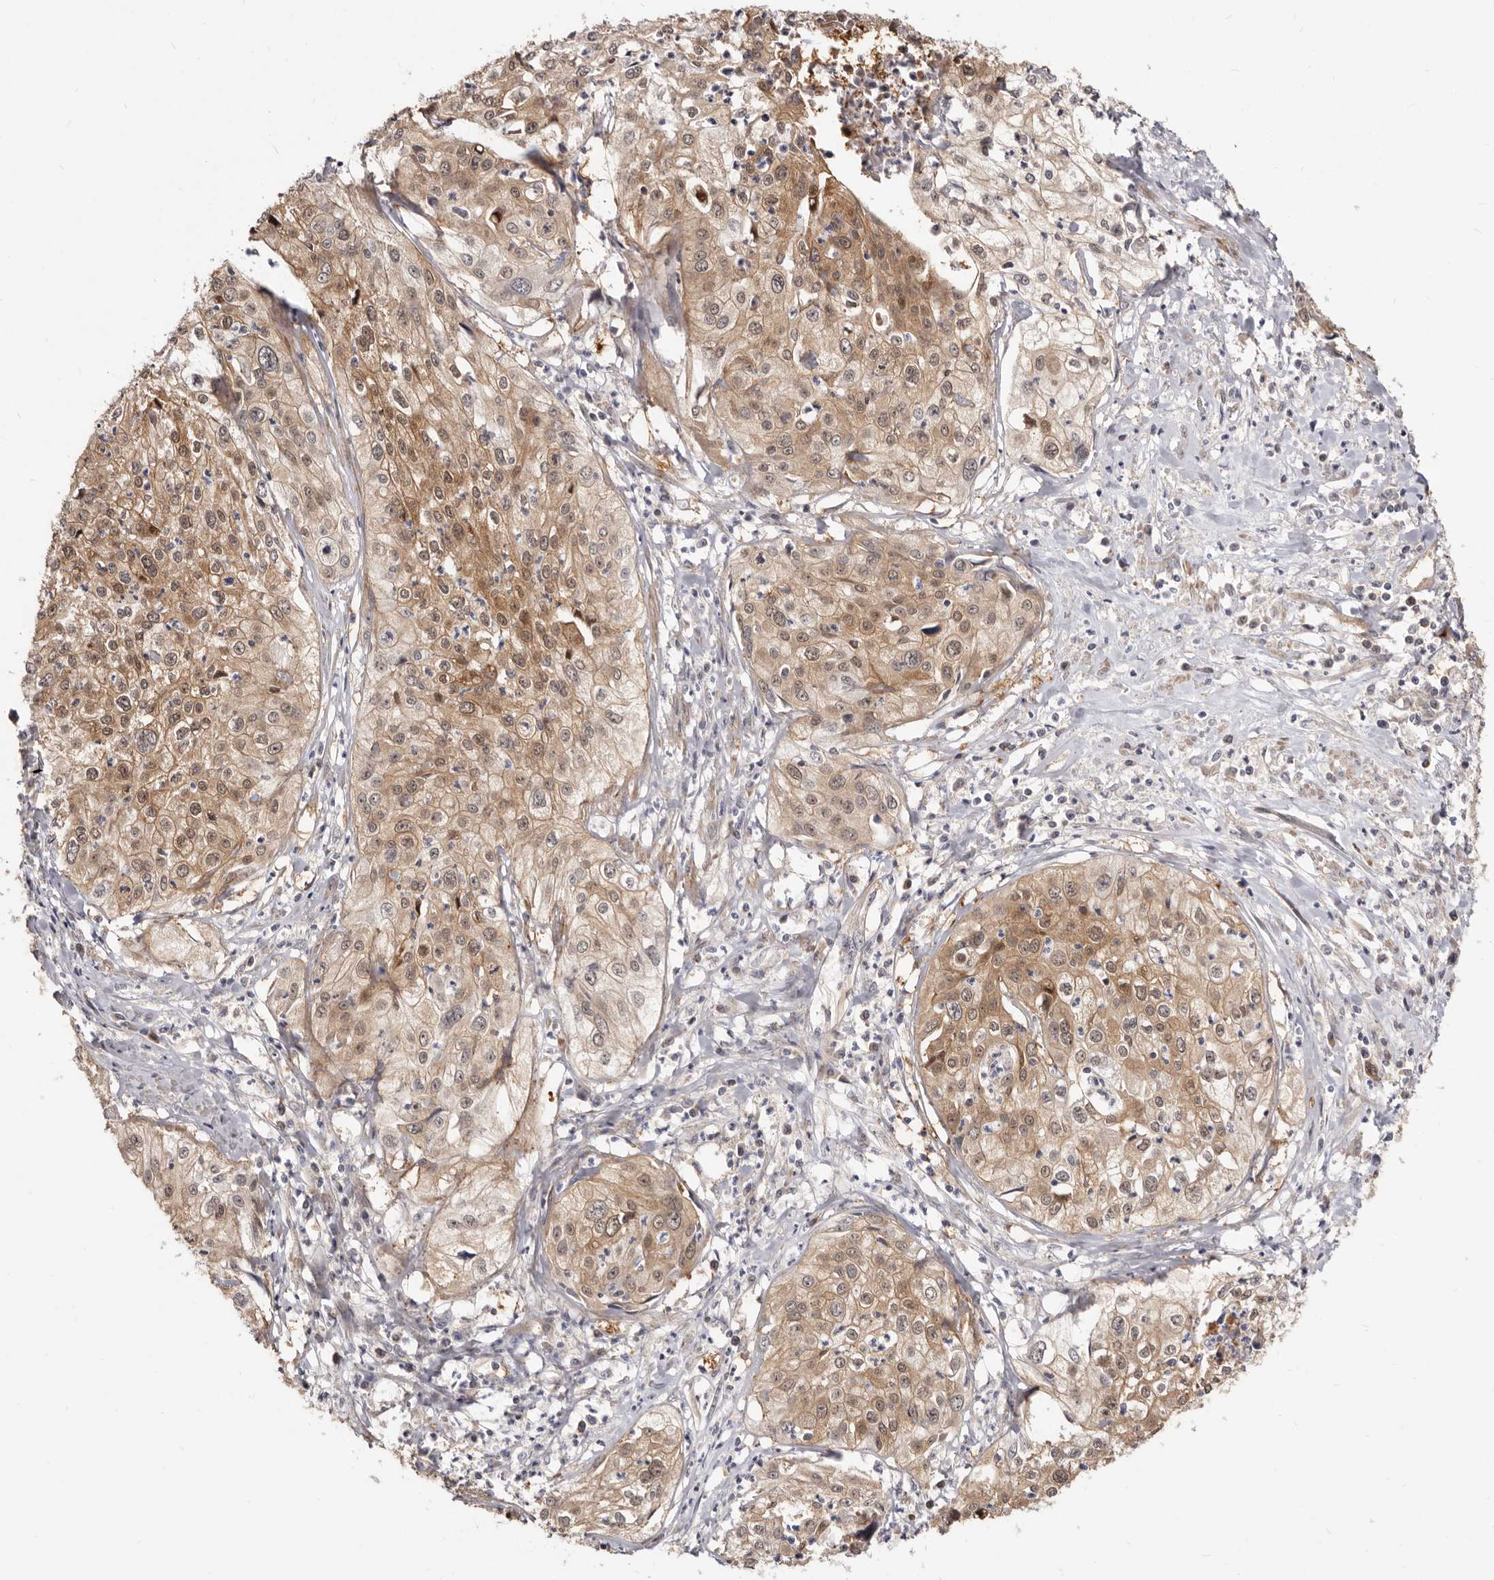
{"staining": {"intensity": "moderate", "quantity": ">75%", "location": "cytoplasmic/membranous,nuclear"}, "tissue": "cervical cancer", "cell_type": "Tumor cells", "image_type": "cancer", "snomed": [{"axis": "morphology", "description": "Squamous cell carcinoma, NOS"}, {"axis": "topography", "description": "Cervix"}], "caption": "Immunohistochemical staining of human cervical cancer (squamous cell carcinoma) demonstrates medium levels of moderate cytoplasmic/membranous and nuclear staining in approximately >75% of tumor cells. (DAB = brown stain, brightfield microscopy at high magnification).", "gene": "GPATCH4", "patient": {"sex": "female", "age": 31}}